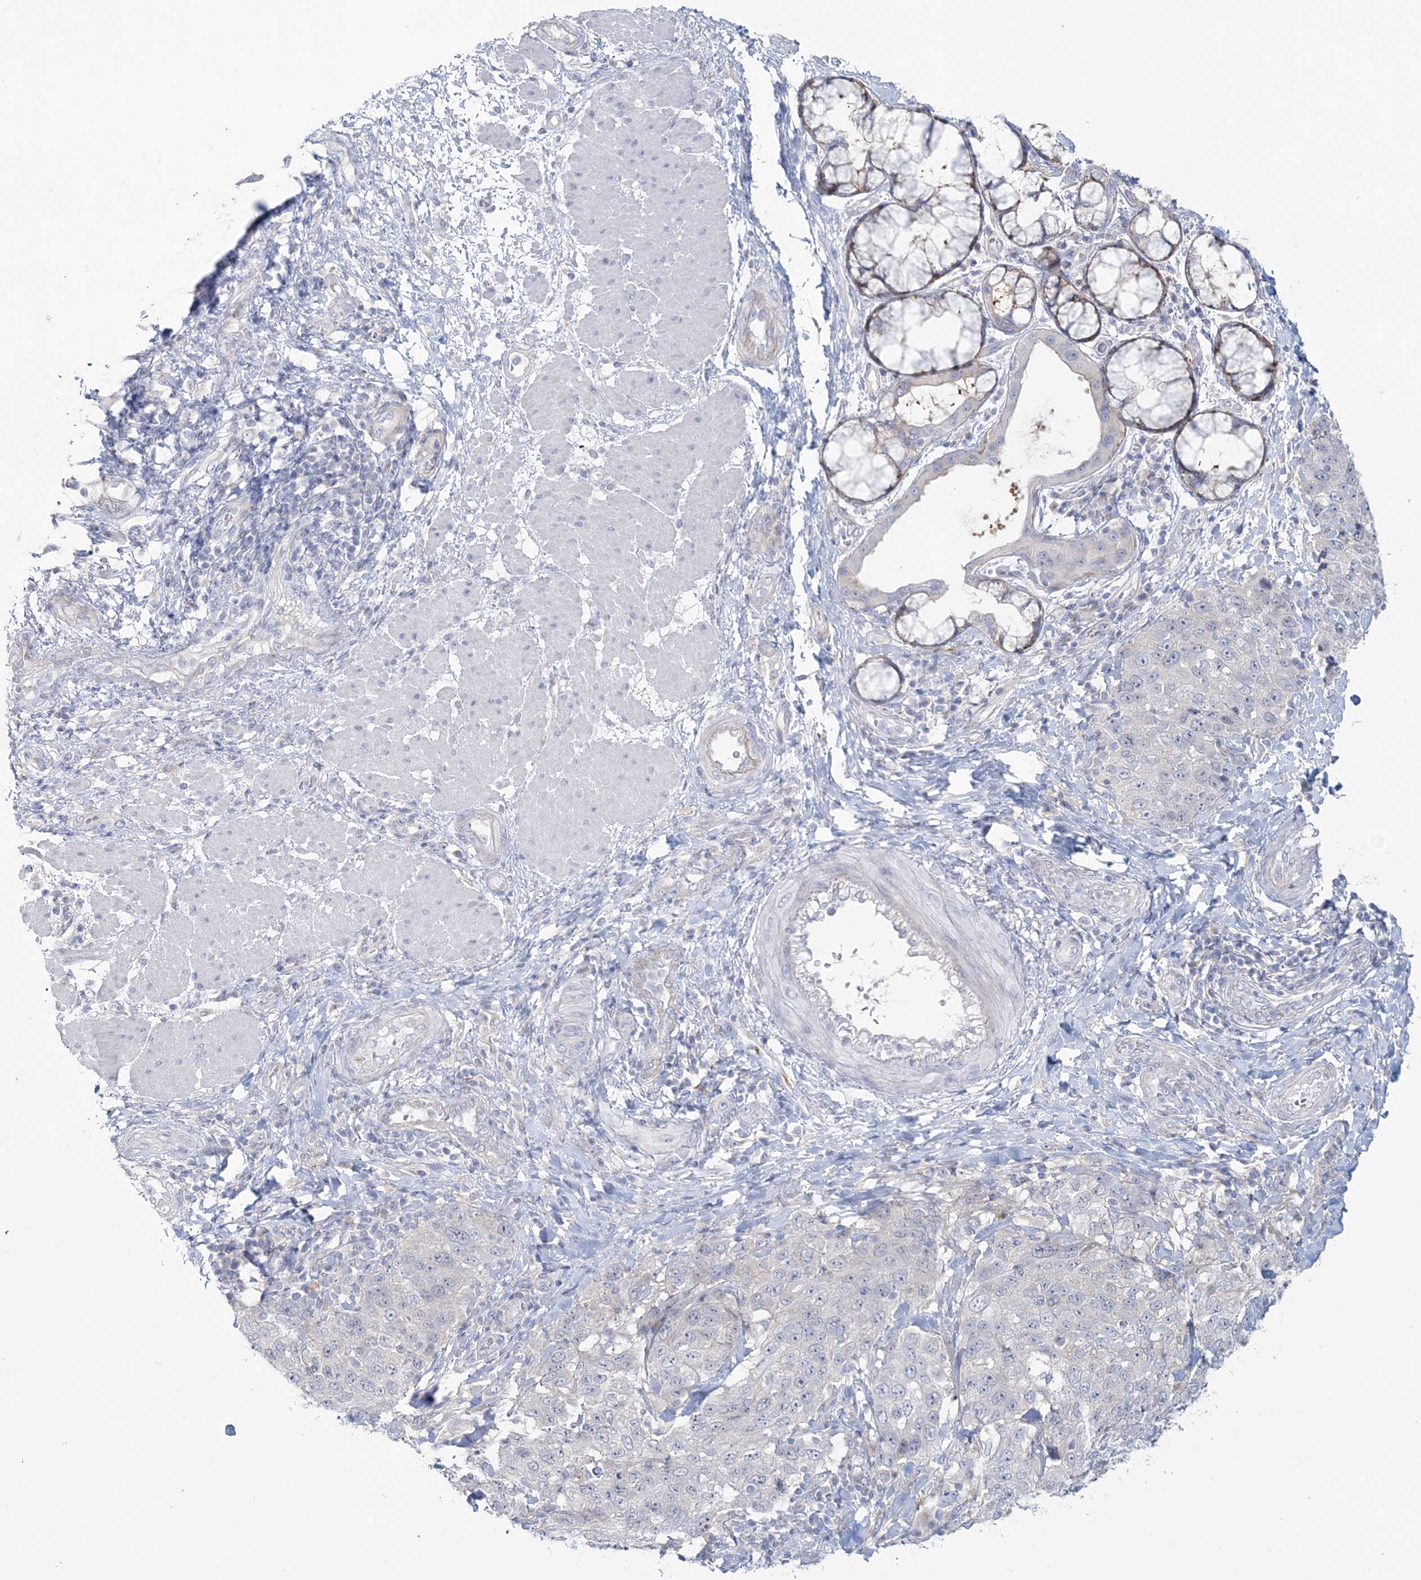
{"staining": {"intensity": "negative", "quantity": "none", "location": "none"}, "tissue": "stomach cancer", "cell_type": "Tumor cells", "image_type": "cancer", "snomed": [{"axis": "morphology", "description": "Adenocarcinoma, NOS"}, {"axis": "topography", "description": "Stomach"}], "caption": "A high-resolution histopathology image shows IHC staining of stomach cancer, which demonstrates no significant expression in tumor cells.", "gene": "ADGB", "patient": {"sex": "male", "age": 48}}